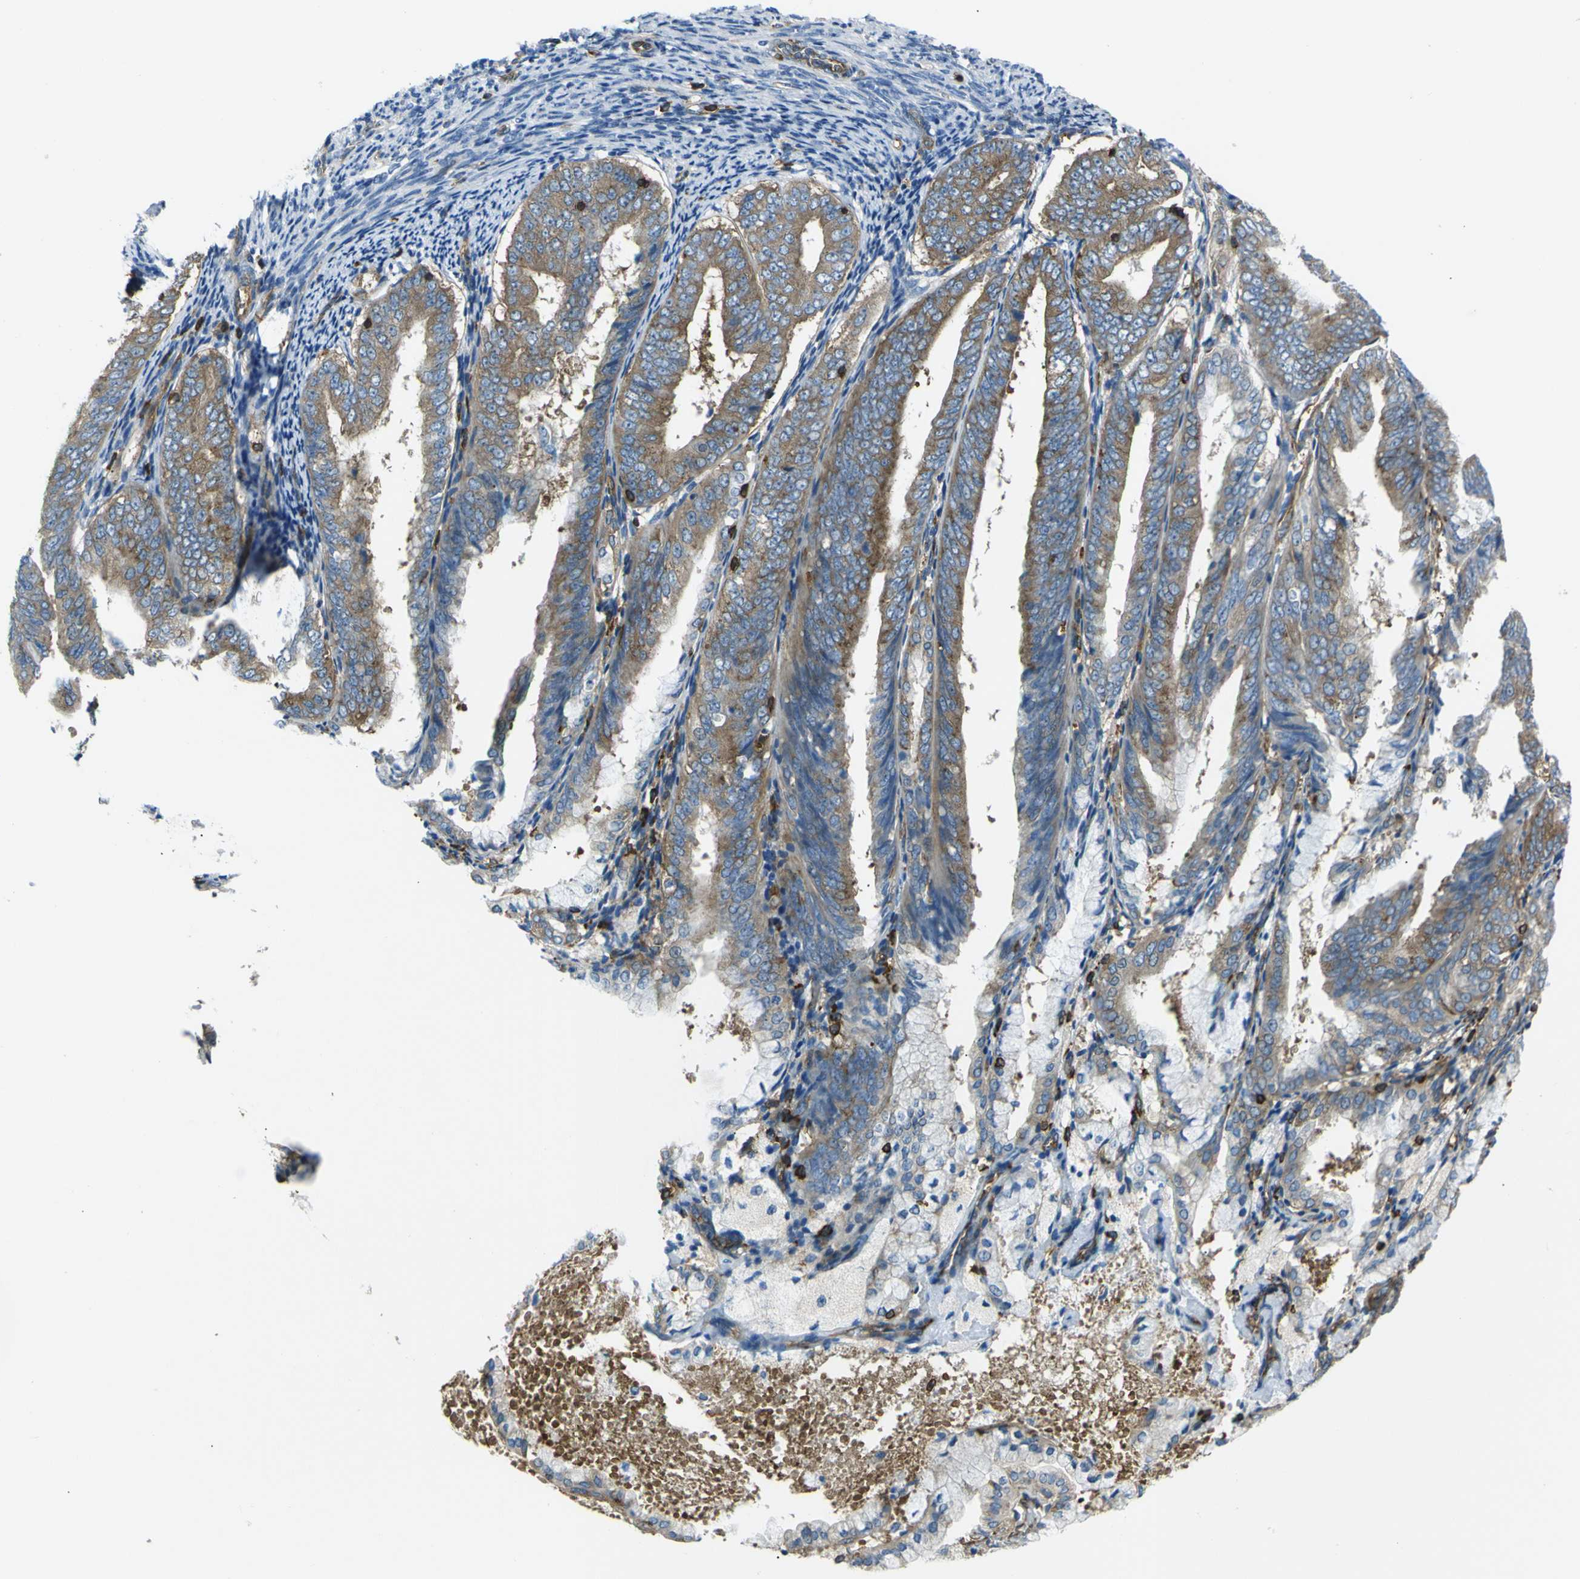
{"staining": {"intensity": "moderate", "quantity": ">75%", "location": "cytoplasmic/membranous"}, "tissue": "endometrial cancer", "cell_type": "Tumor cells", "image_type": "cancer", "snomed": [{"axis": "morphology", "description": "Adenocarcinoma, NOS"}, {"axis": "topography", "description": "Endometrium"}], "caption": "There is medium levels of moderate cytoplasmic/membranous staining in tumor cells of endometrial cancer, as demonstrated by immunohistochemical staining (brown color).", "gene": "ARHGEF1", "patient": {"sex": "female", "age": 63}}